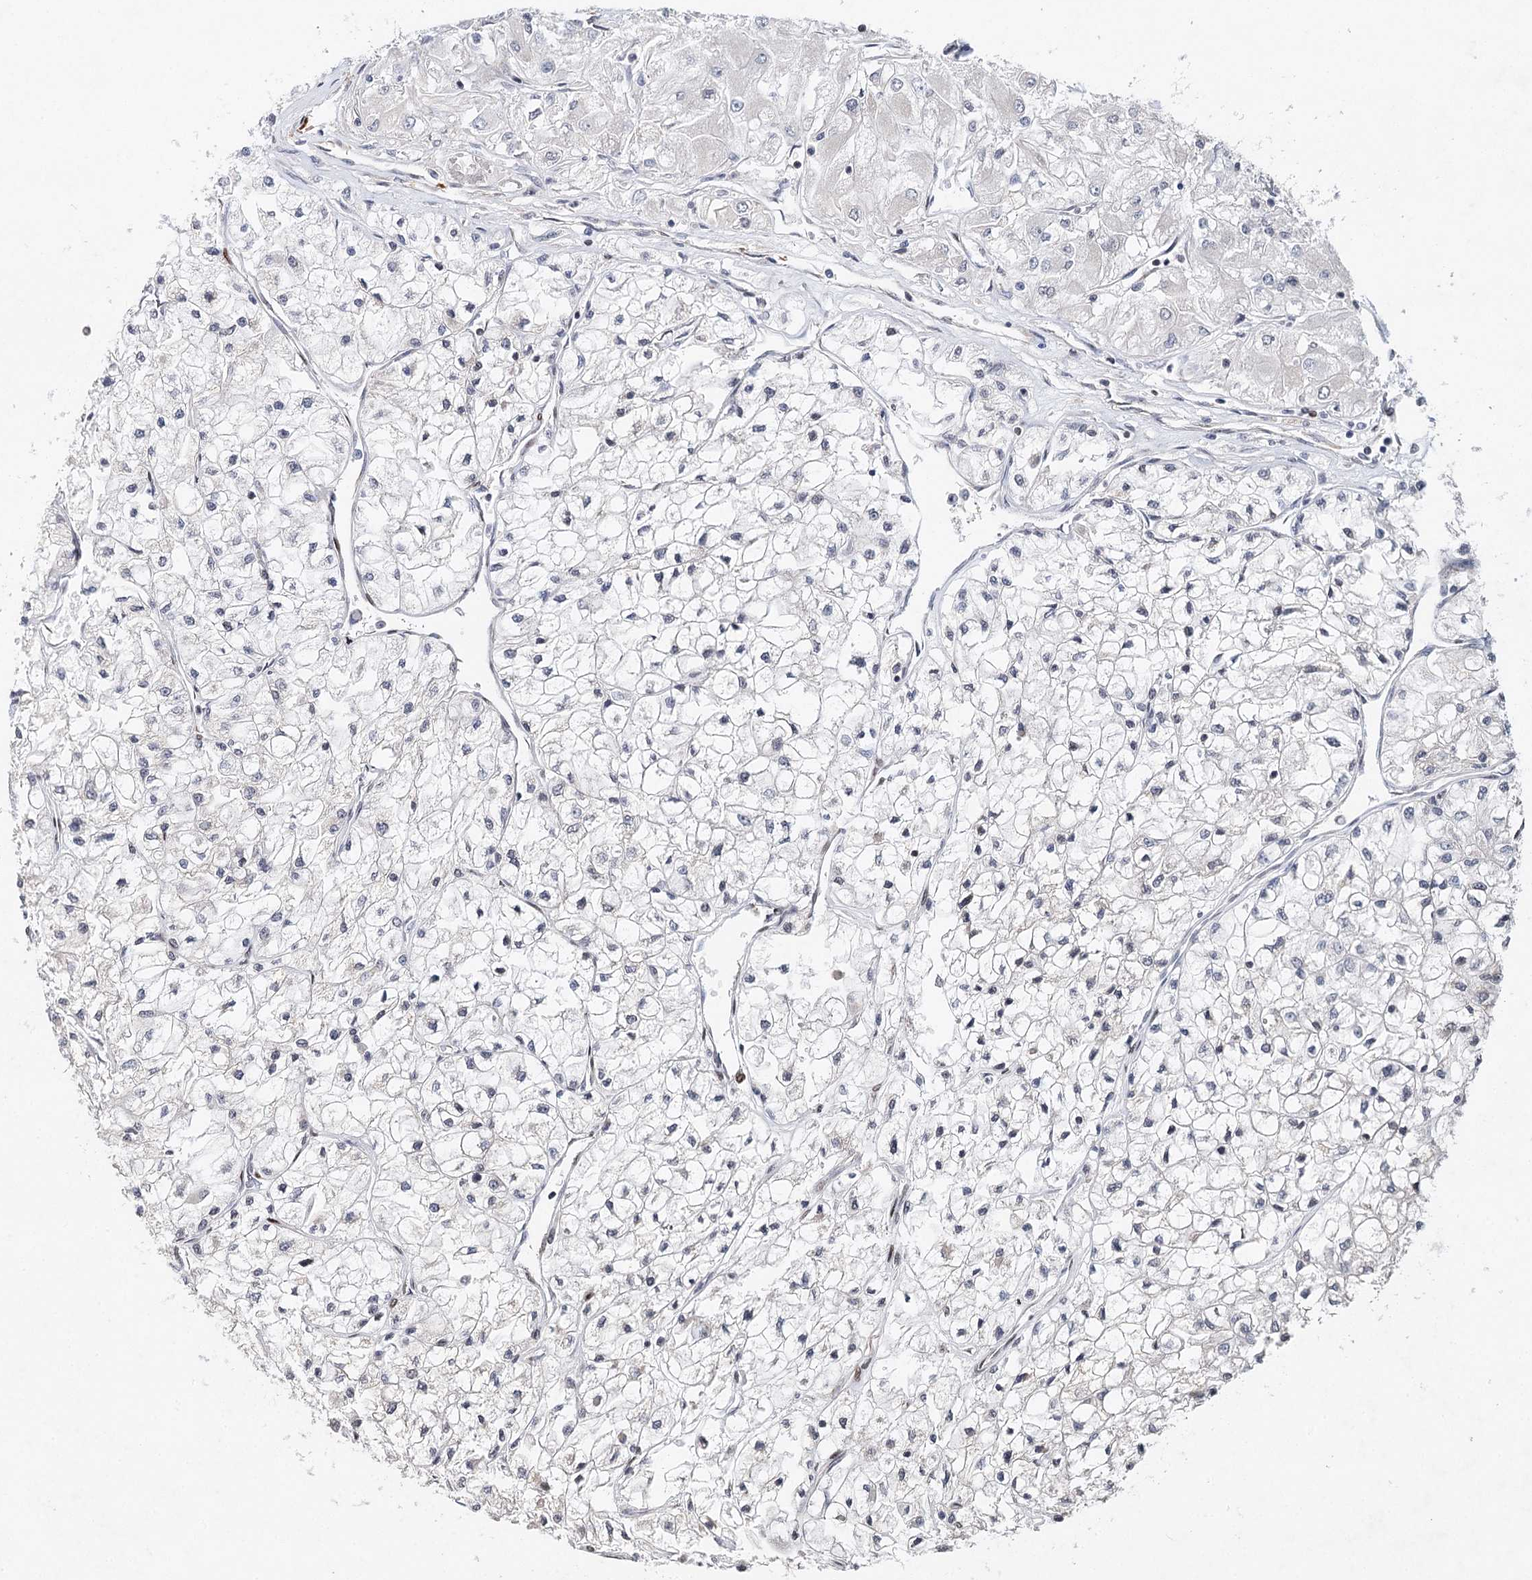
{"staining": {"intensity": "negative", "quantity": "none", "location": "none"}, "tissue": "renal cancer", "cell_type": "Tumor cells", "image_type": "cancer", "snomed": [{"axis": "morphology", "description": "Adenocarcinoma, NOS"}, {"axis": "topography", "description": "Kidney"}], "caption": "Tumor cells show no significant positivity in renal adenocarcinoma.", "gene": "FRMD4A", "patient": {"sex": "male", "age": 80}}